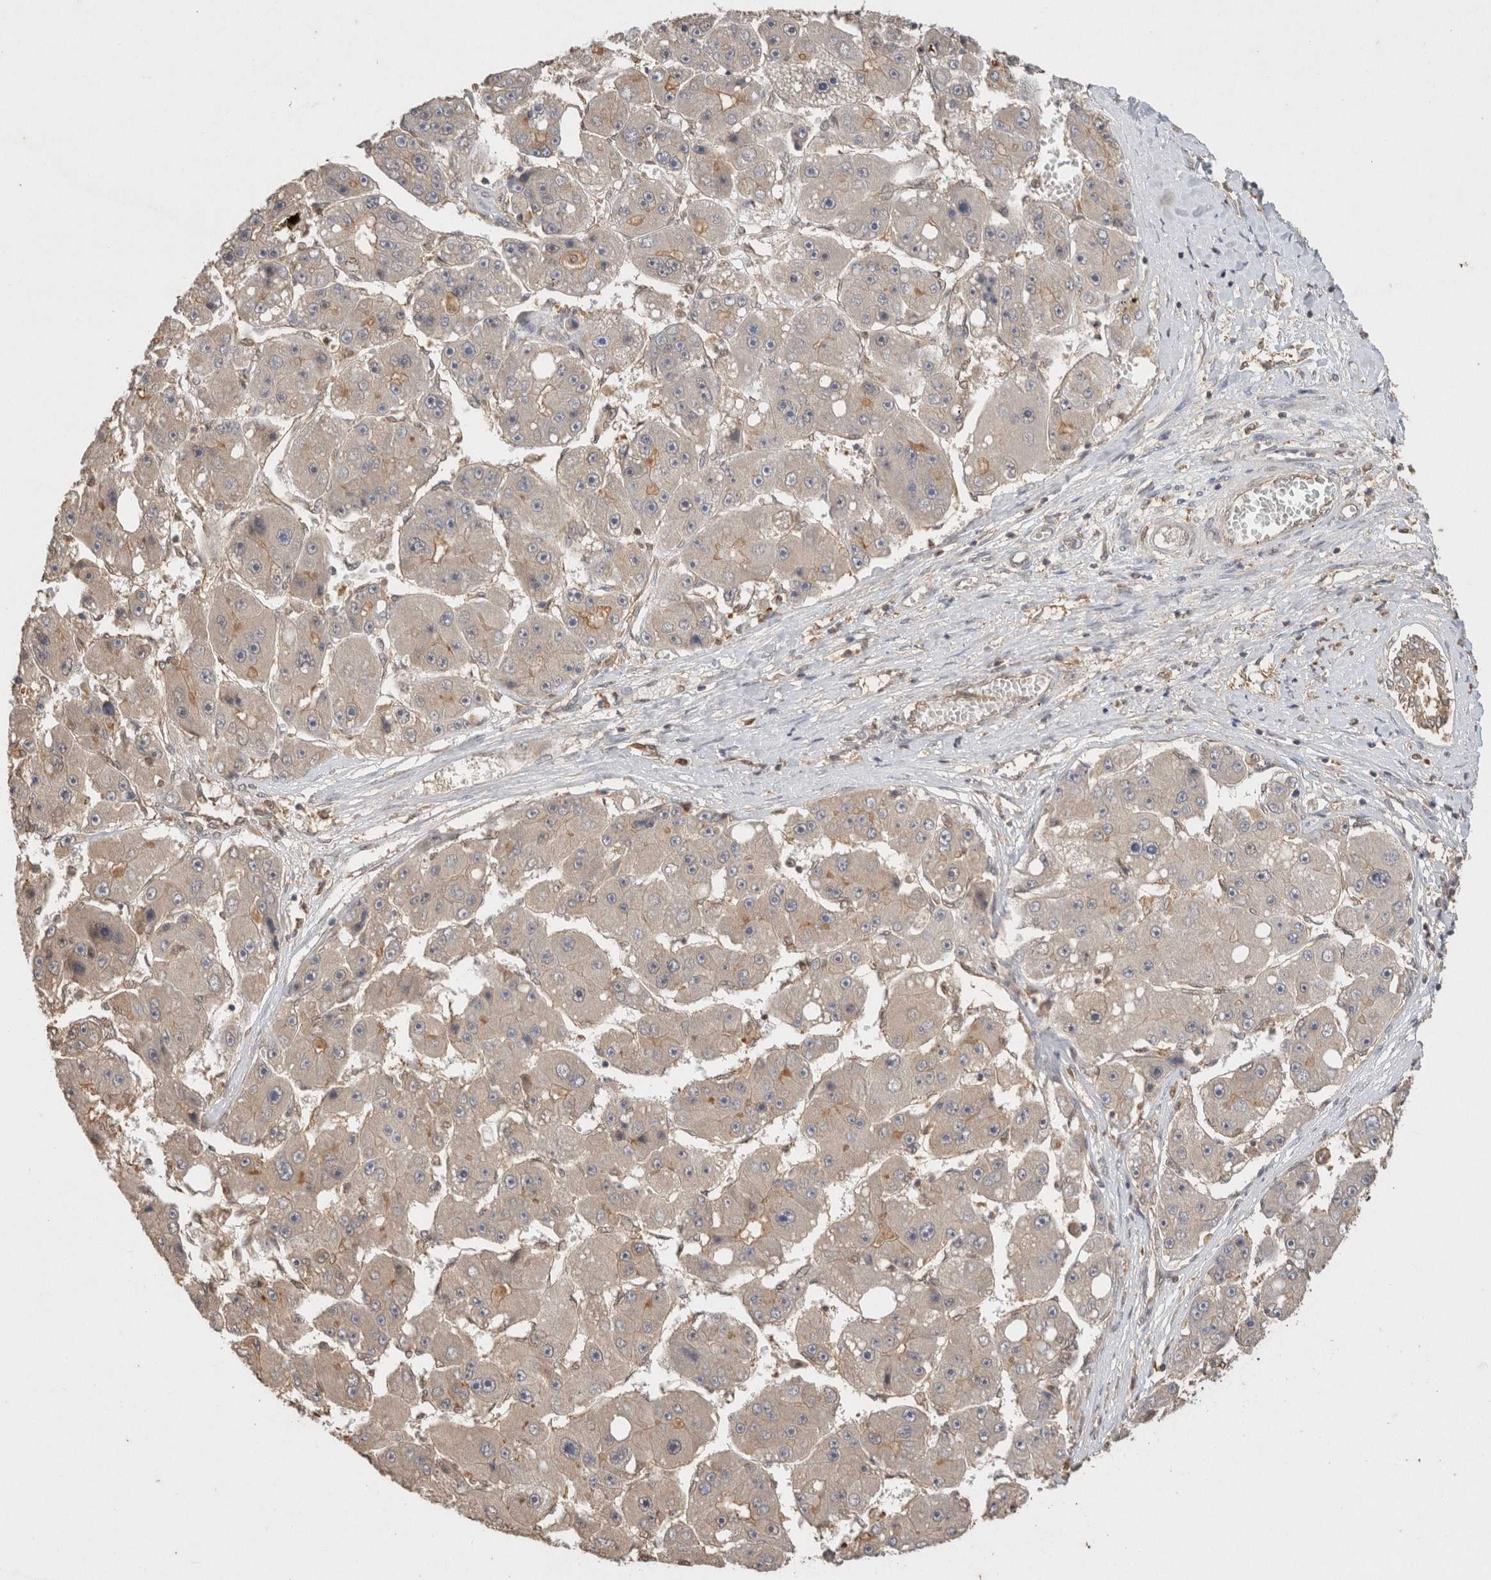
{"staining": {"intensity": "negative", "quantity": "none", "location": "none"}, "tissue": "liver cancer", "cell_type": "Tumor cells", "image_type": "cancer", "snomed": [{"axis": "morphology", "description": "Carcinoma, Hepatocellular, NOS"}, {"axis": "topography", "description": "Liver"}], "caption": "This is a micrograph of immunohistochemistry staining of hepatocellular carcinoma (liver), which shows no expression in tumor cells.", "gene": "YWHAH", "patient": {"sex": "female", "age": 61}}